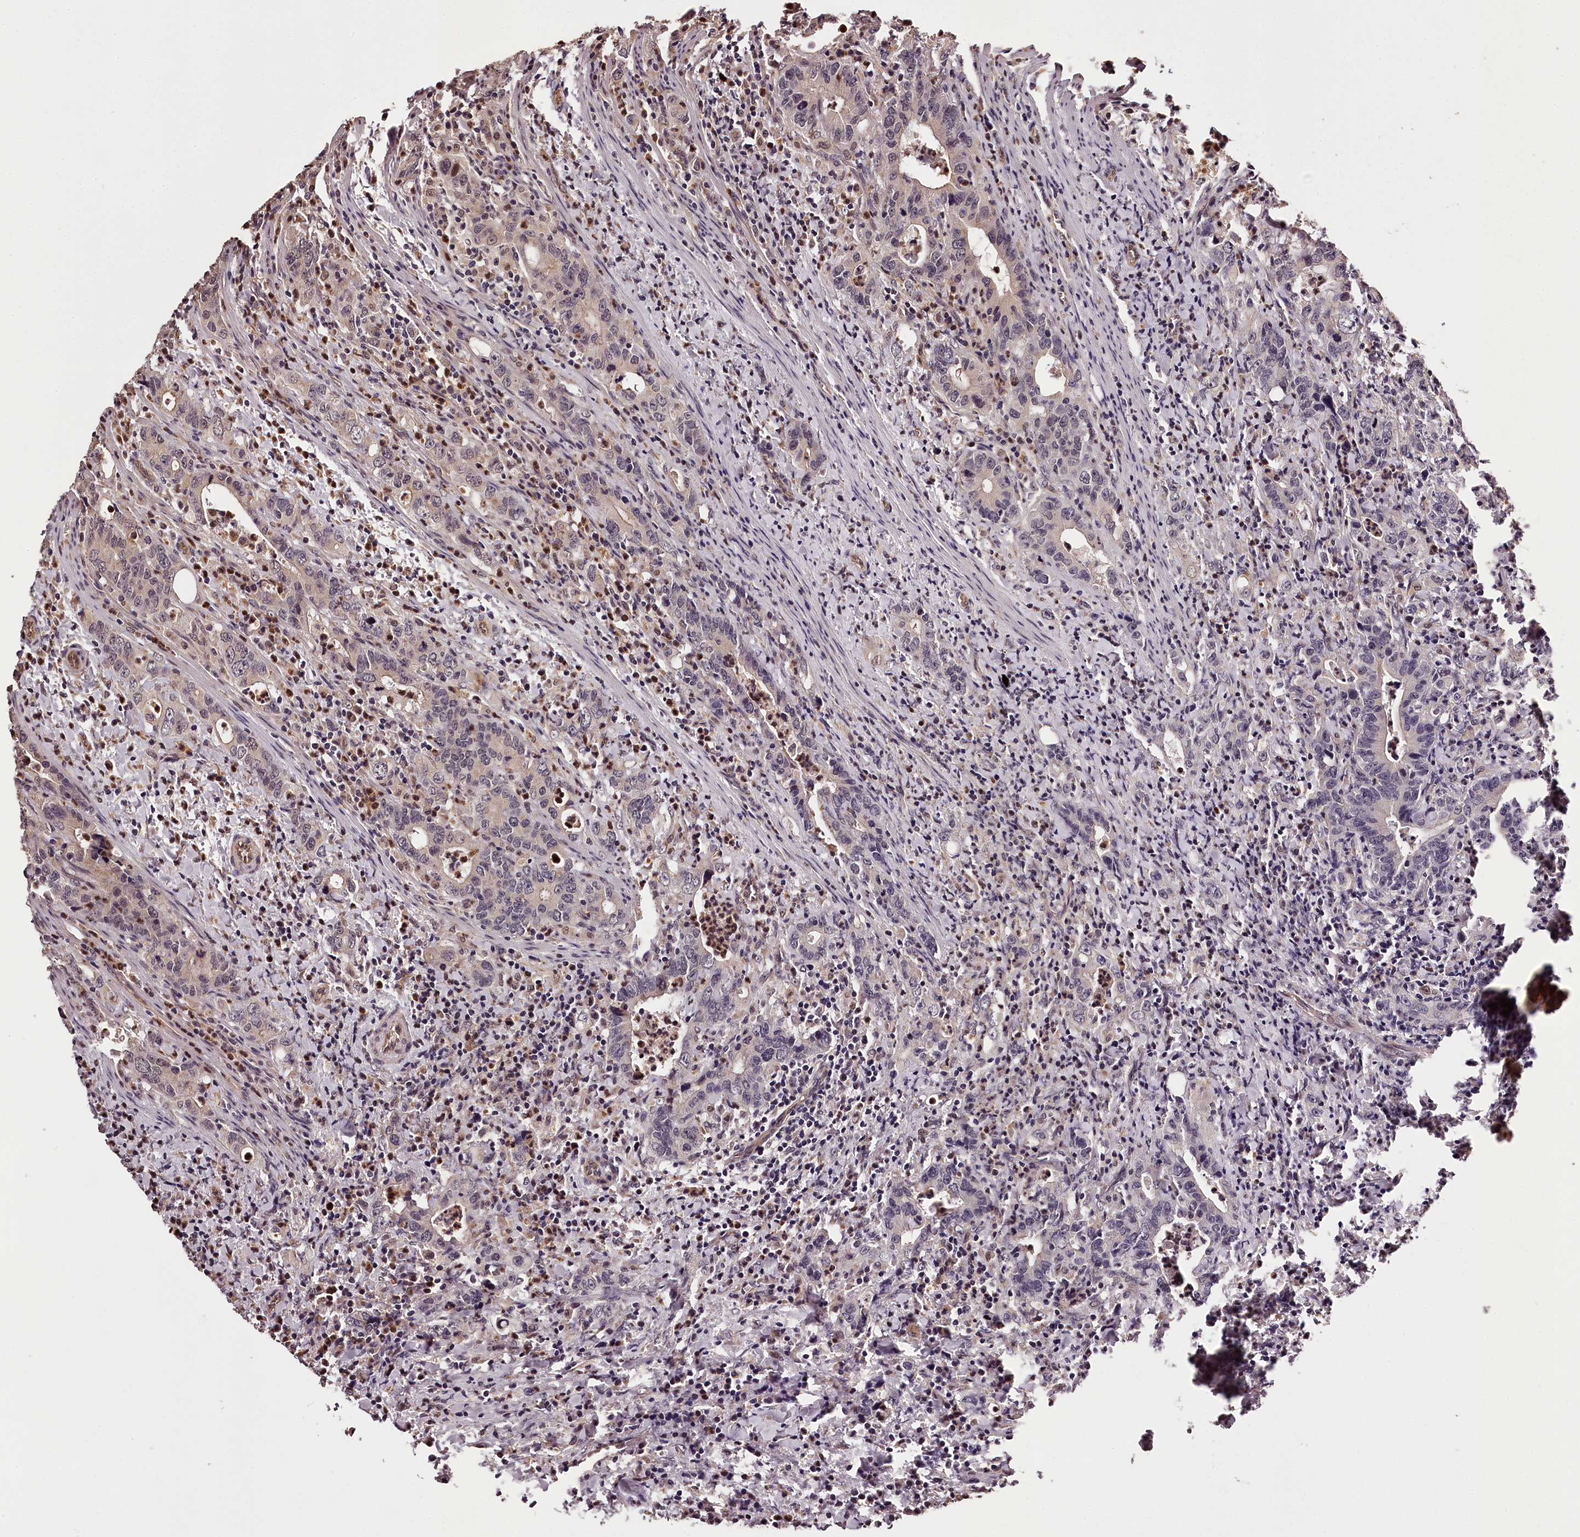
{"staining": {"intensity": "negative", "quantity": "none", "location": "none"}, "tissue": "colorectal cancer", "cell_type": "Tumor cells", "image_type": "cancer", "snomed": [{"axis": "morphology", "description": "Adenocarcinoma, NOS"}, {"axis": "topography", "description": "Colon"}], "caption": "Tumor cells are negative for brown protein staining in colorectal adenocarcinoma. (Stains: DAB IHC with hematoxylin counter stain, Microscopy: brightfield microscopy at high magnification).", "gene": "MAML3", "patient": {"sex": "female", "age": 75}}